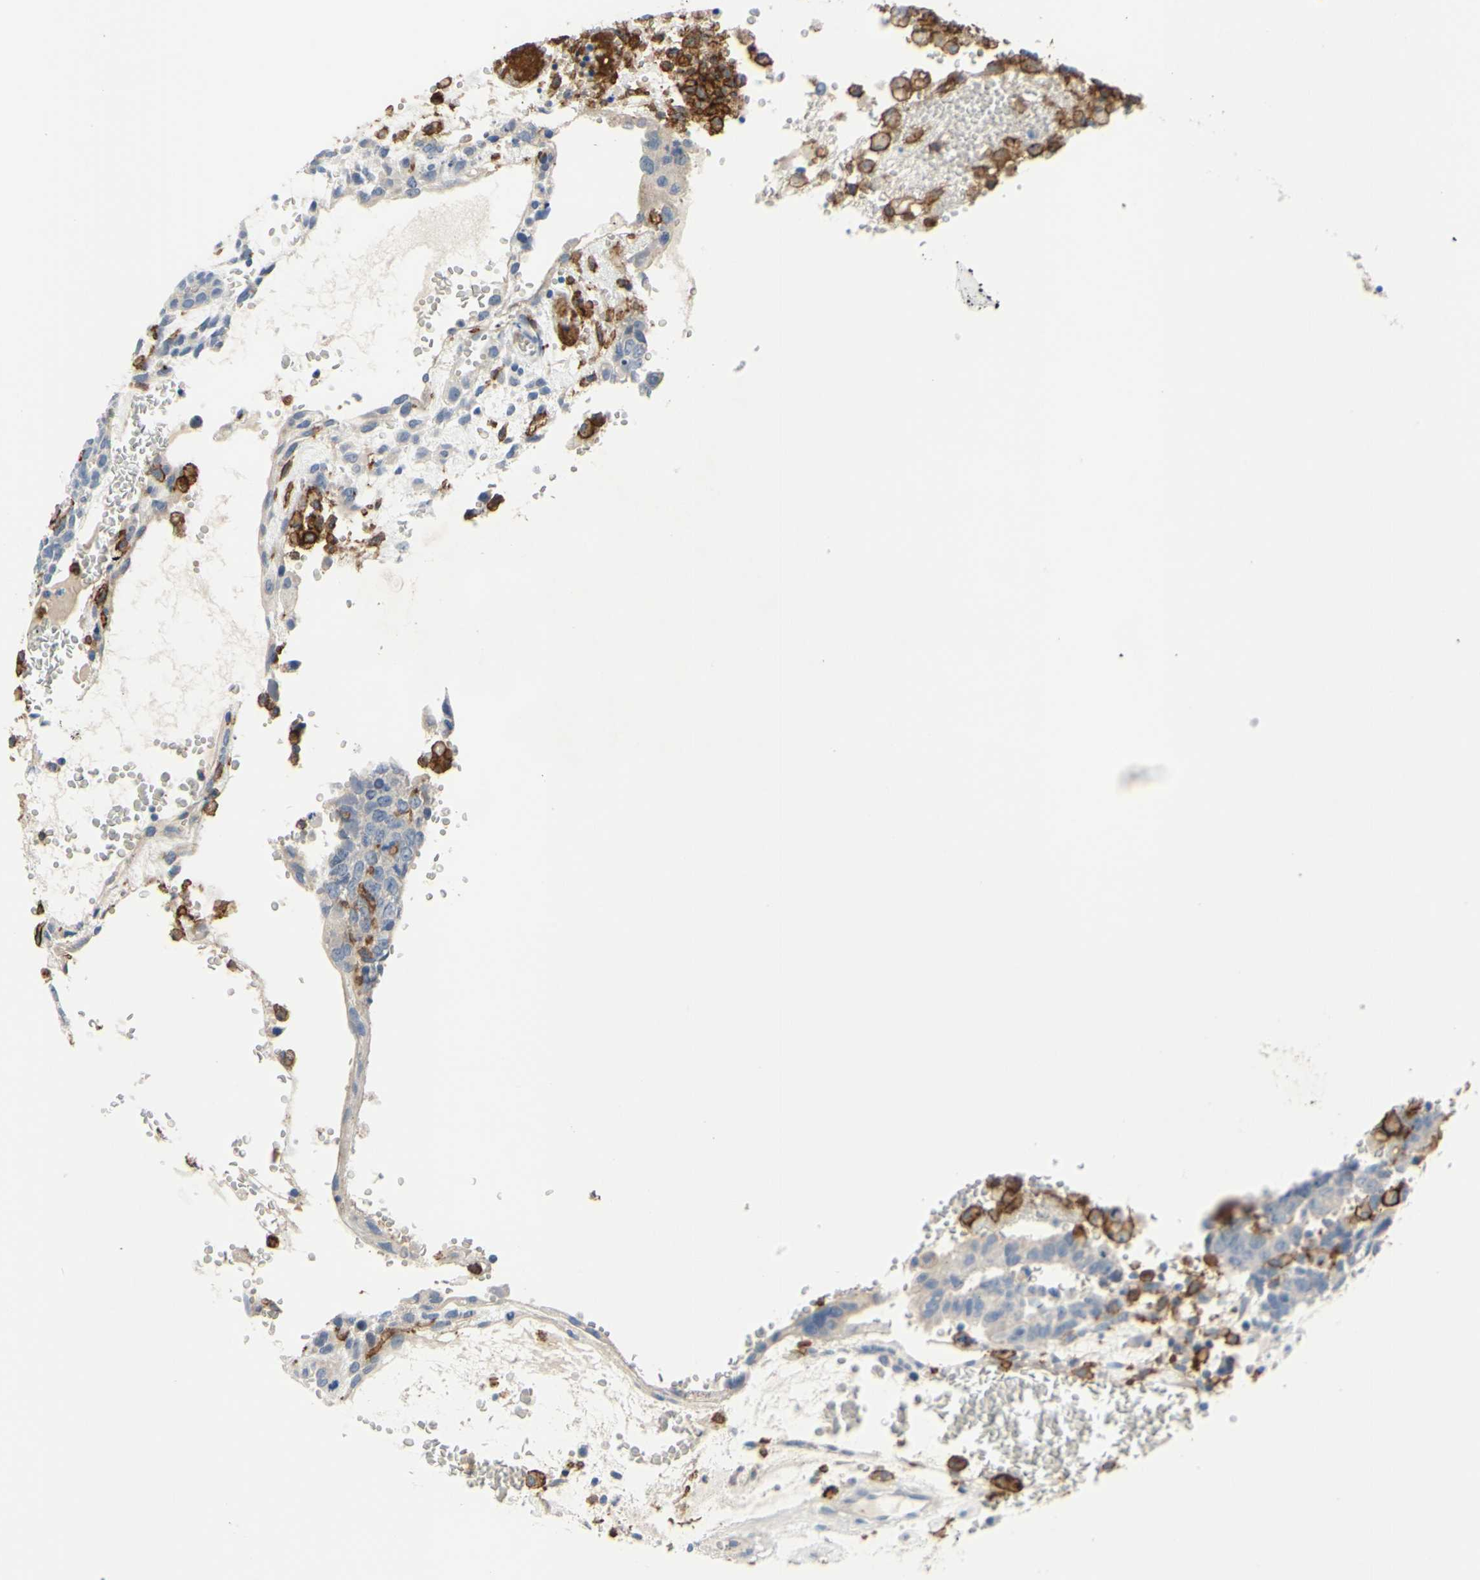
{"staining": {"intensity": "negative", "quantity": "none", "location": "none"}, "tissue": "testis cancer", "cell_type": "Tumor cells", "image_type": "cancer", "snomed": [{"axis": "morphology", "description": "Seminoma, NOS"}, {"axis": "morphology", "description": "Carcinoma, Embryonal, NOS"}, {"axis": "topography", "description": "Testis"}], "caption": "IHC image of neoplastic tissue: human testis cancer stained with DAB (3,3'-diaminobenzidine) displays no significant protein expression in tumor cells. (Stains: DAB (3,3'-diaminobenzidine) IHC with hematoxylin counter stain, Microscopy: brightfield microscopy at high magnification).", "gene": "FCGR2A", "patient": {"sex": "male", "age": 52}}